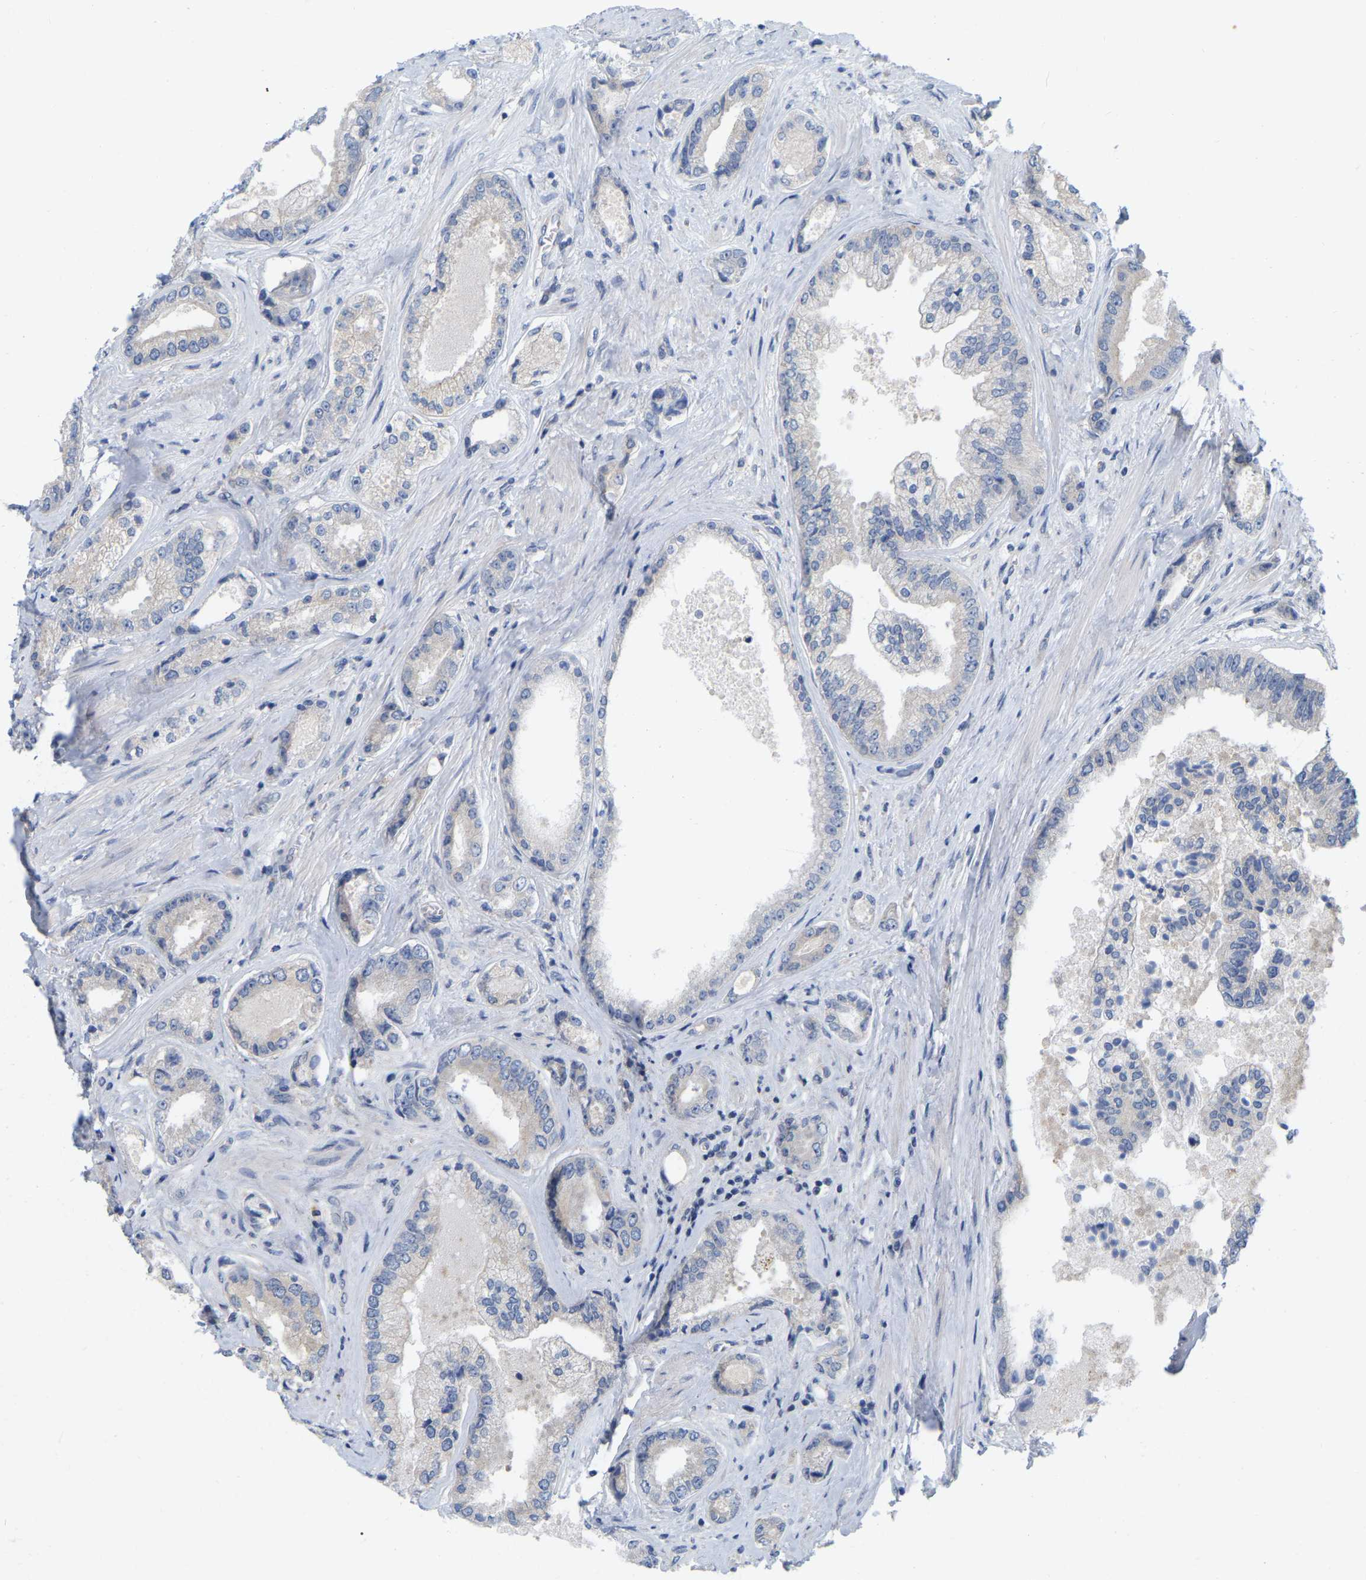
{"staining": {"intensity": "negative", "quantity": "none", "location": "none"}, "tissue": "prostate cancer", "cell_type": "Tumor cells", "image_type": "cancer", "snomed": [{"axis": "morphology", "description": "Adenocarcinoma, High grade"}, {"axis": "topography", "description": "Prostate"}], "caption": "IHC photomicrograph of neoplastic tissue: prostate cancer stained with DAB (3,3'-diaminobenzidine) shows no significant protein expression in tumor cells. (Brightfield microscopy of DAB (3,3'-diaminobenzidine) IHC at high magnification).", "gene": "WIPI2", "patient": {"sex": "male", "age": 61}}